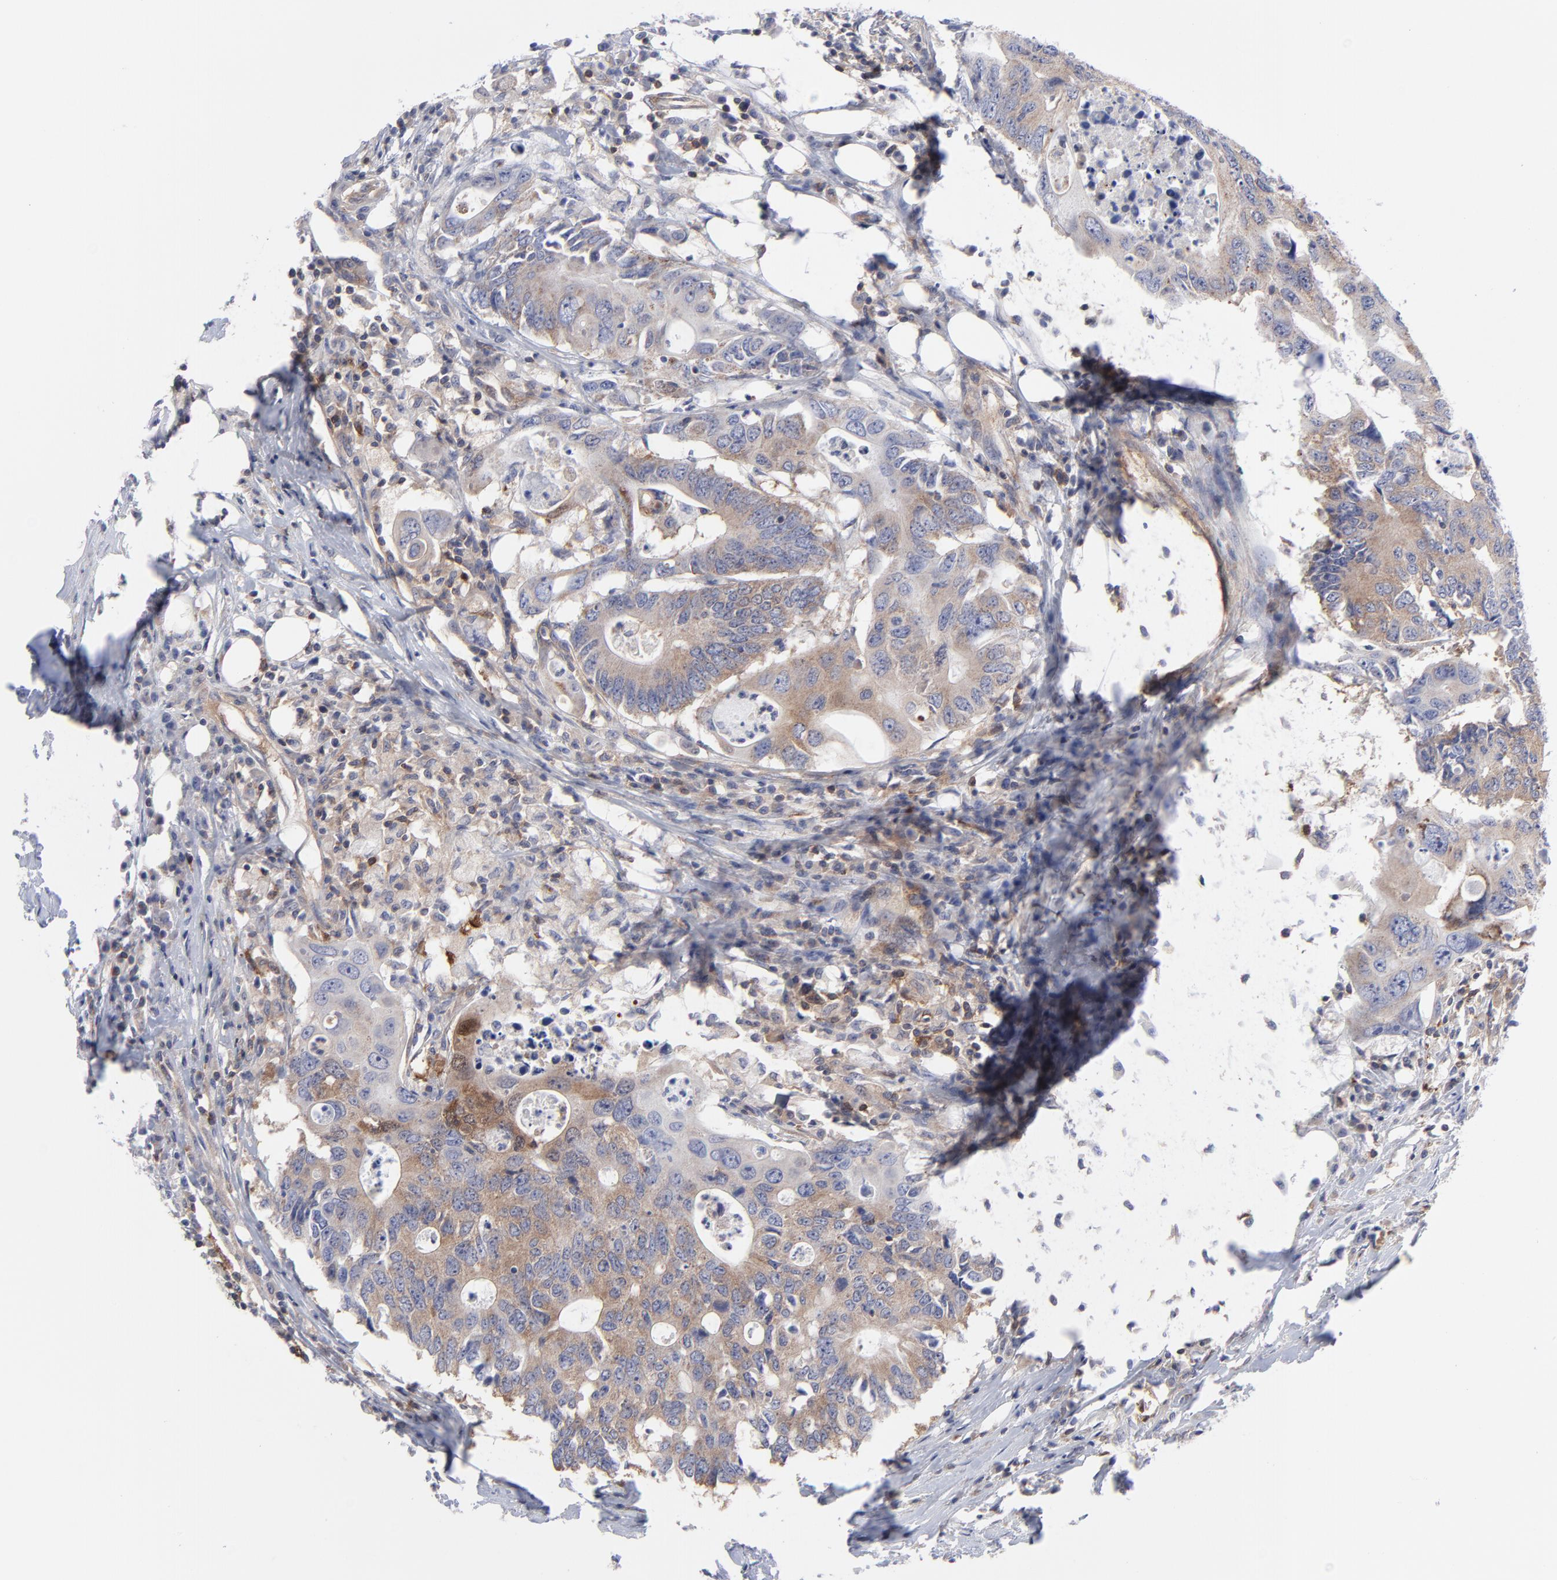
{"staining": {"intensity": "weak", "quantity": ">75%", "location": "cytoplasmic/membranous"}, "tissue": "colorectal cancer", "cell_type": "Tumor cells", "image_type": "cancer", "snomed": [{"axis": "morphology", "description": "Adenocarcinoma, NOS"}, {"axis": "topography", "description": "Colon"}], "caption": "About >75% of tumor cells in colorectal cancer display weak cytoplasmic/membranous protein positivity as visualized by brown immunohistochemical staining.", "gene": "NFKBIA", "patient": {"sex": "male", "age": 71}}